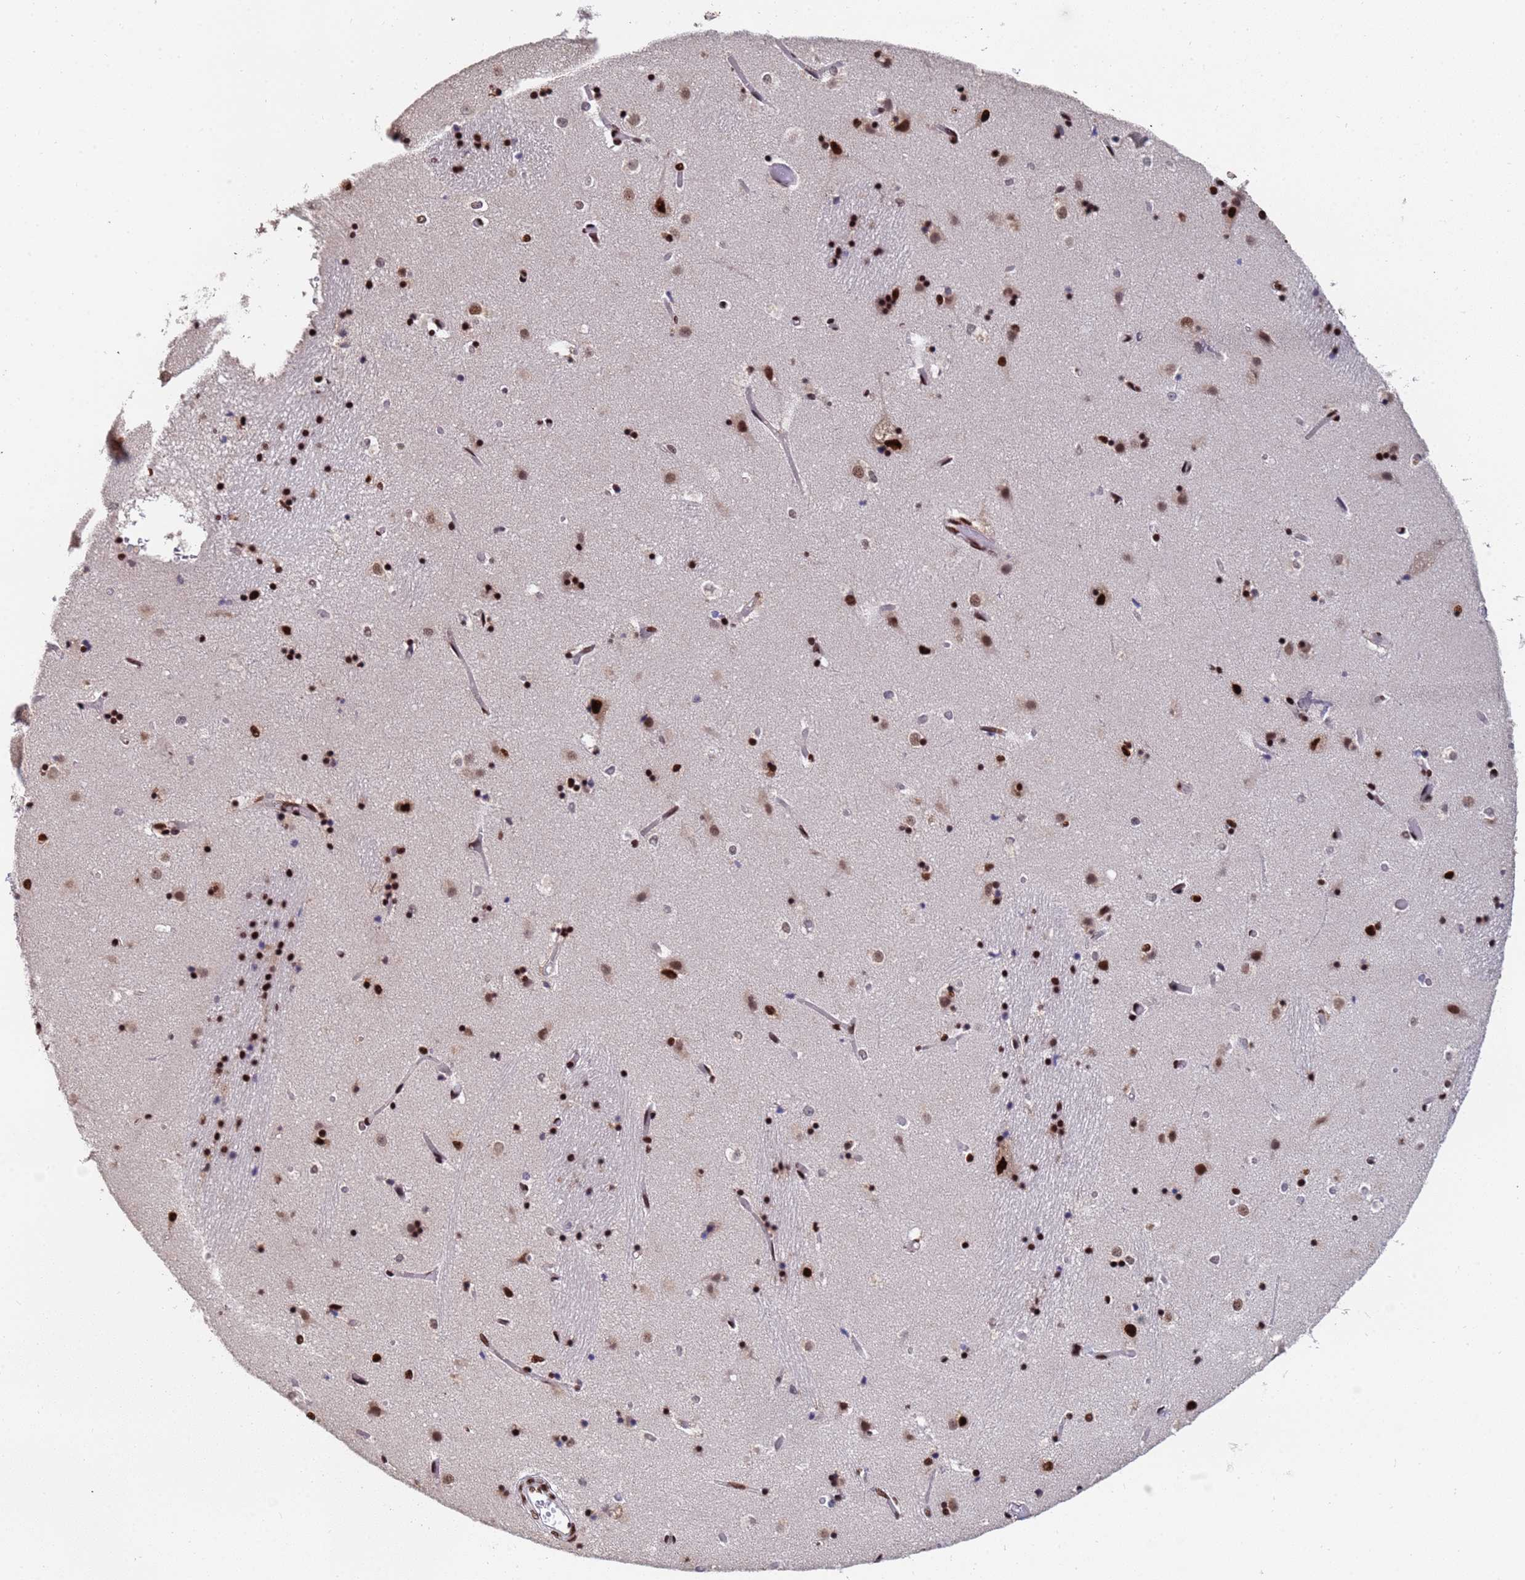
{"staining": {"intensity": "strong", "quantity": "25%-75%", "location": "nuclear"}, "tissue": "caudate", "cell_type": "Glial cells", "image_type": "normal", "snomed": [{"axis": "morphology", "description": "Normal tissue, NOS"}, {"axis": "topography", "description": "Lateral ventricle wall"}], "caption": "Human caudate stained with a brown dye demonstrates strong nuclear positive expression in about 25%-75% of glial cells.", "gene": "SF3B2", "patient": {"sex": "female", "age": 52}}